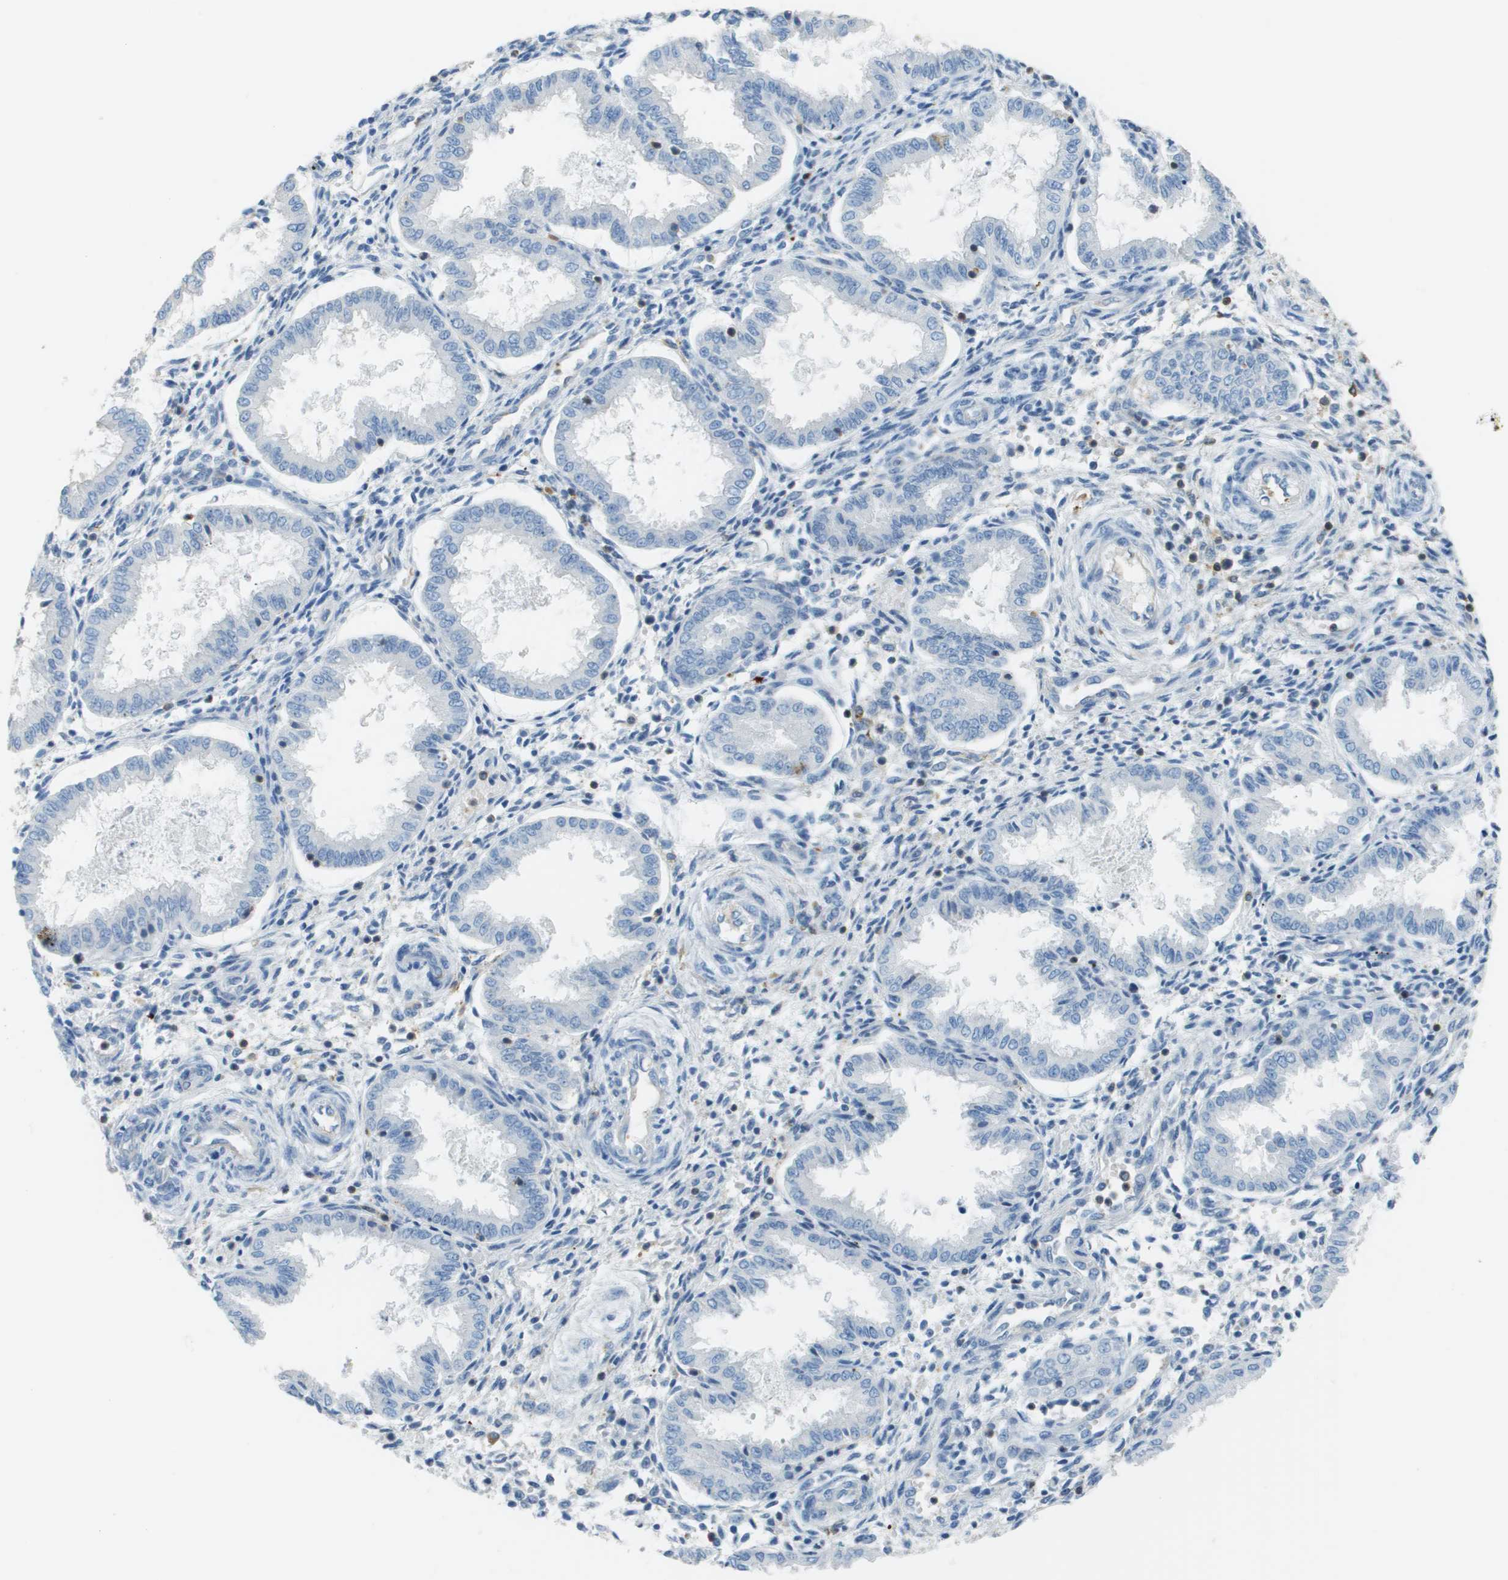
{"staining": {"intensity": "negative", "quantity": "none", "location": "none"}, "tissue": "endometrium", "cell_type": "Cells in endometrial stroma", "image_type": "normal", "snomed": [{"axis": "morphology", "description": "Normal tissue, NOS"}, {"axis": "topography", "description": "Endometrium"}], "caption": "Cells in endometrial stroma show no significant expression in benign endometrium. (DAB IHC visualized using brightfield microscopy, high magnification).", "gene": "APBB1IP", "patient": {"sex": "female", "age": 33}}